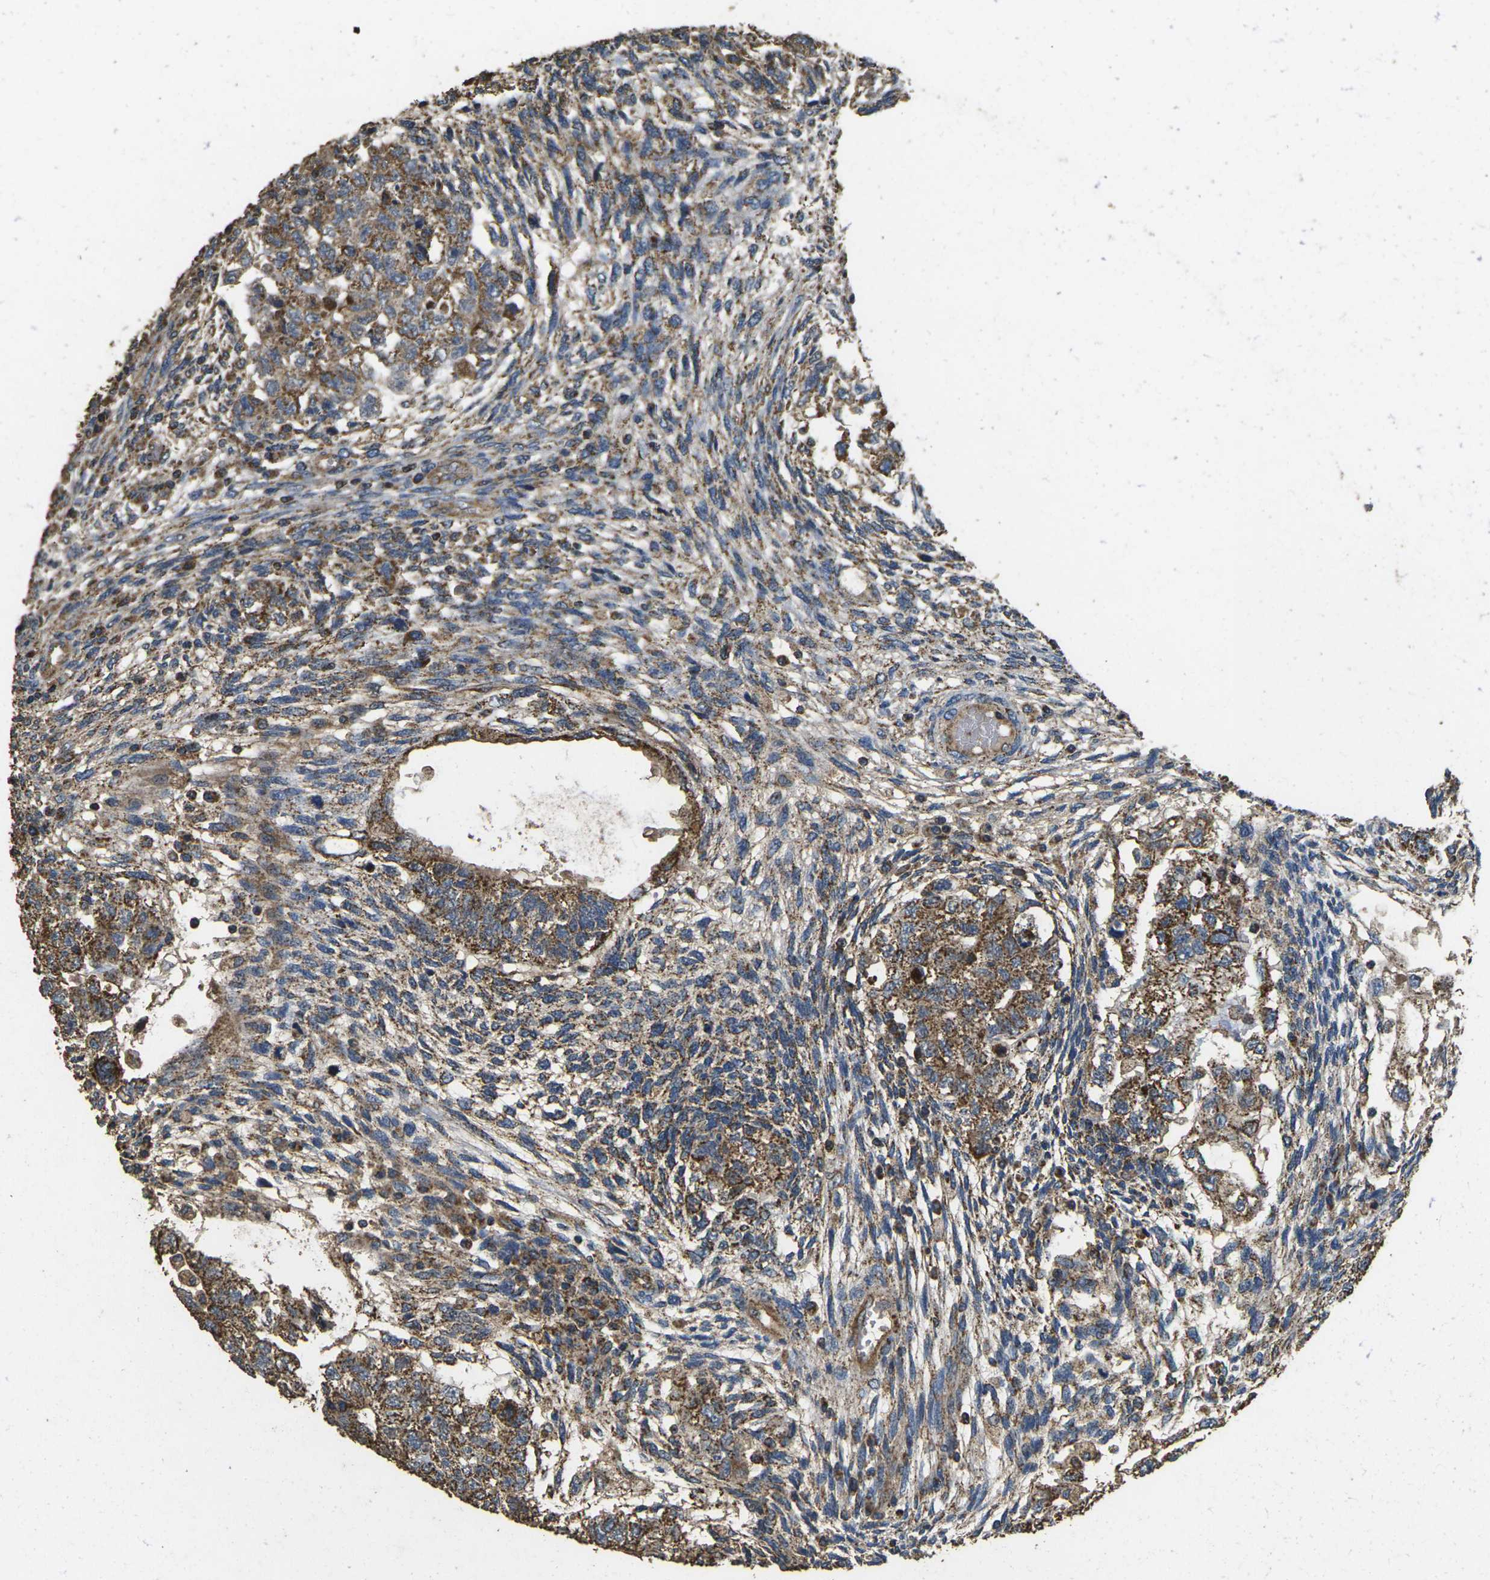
{"staining": {"intensity": "moderate", "quantity": ">75%", "location": "cytoplasmic/membranous"}, "tissue": "testis cancer", "cell_type": "Tumor cells", "image_type": "cancer", "snomed": [{"axis": "morphology", "description": "Normal tissue, NOS"}, {"axis": "morphology", "description": "Carcinoma, Embryonal, NOS"}, {"axis": "topography", "description": "Testis"}], "caption": "Immunohistochemical staining of human testis cancer (embryonal carcinoma) displays medium levels of moderate cytoplasmic/membranous positivity in about >75% of tumor cells. (DAB IHC with brightfield microscopy, high magnification).", "gene": "MAPK11", "patient": {"sex": "male", "age": 36}}